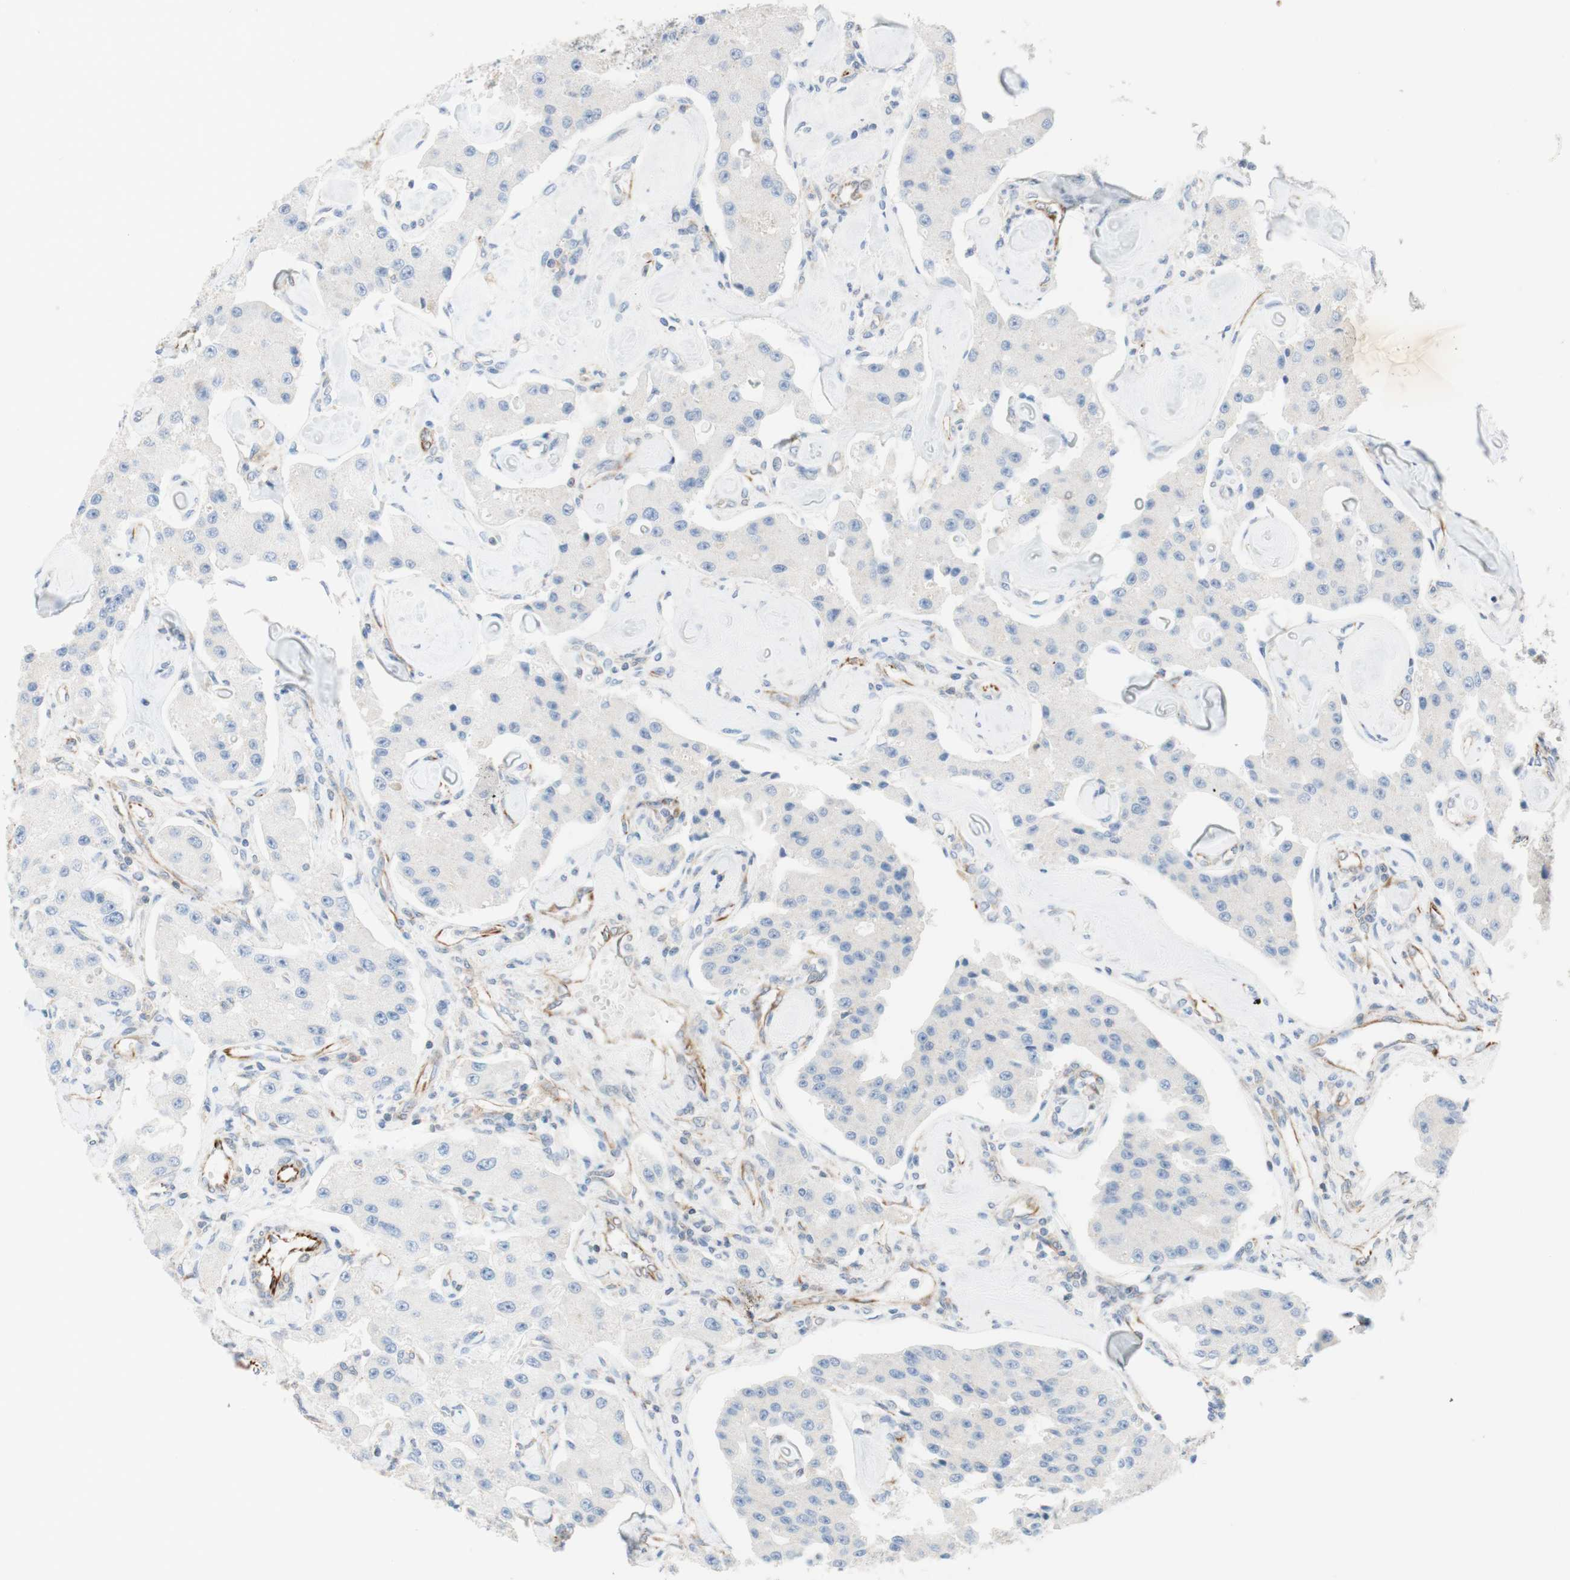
{"staining": {"intensity": "negative", "quantity": "none", "location": "none"}, "tissue": "carcinoid", "cell_type": "Tumor cells", "image_type": "cancer", "snomed": [{"axis": "morphology", "description": "Carcinoid, malignant, NOS"}, {"axis": "topography", "description": "Pancreas"}], "caption": "This is an immunohistochemistry (IHC) micrograph of human carcinoid (malignant). There is no expression in tumor cells.", "gene": "POU2AF1", "patient": {"sex": "male", "age": 41}}